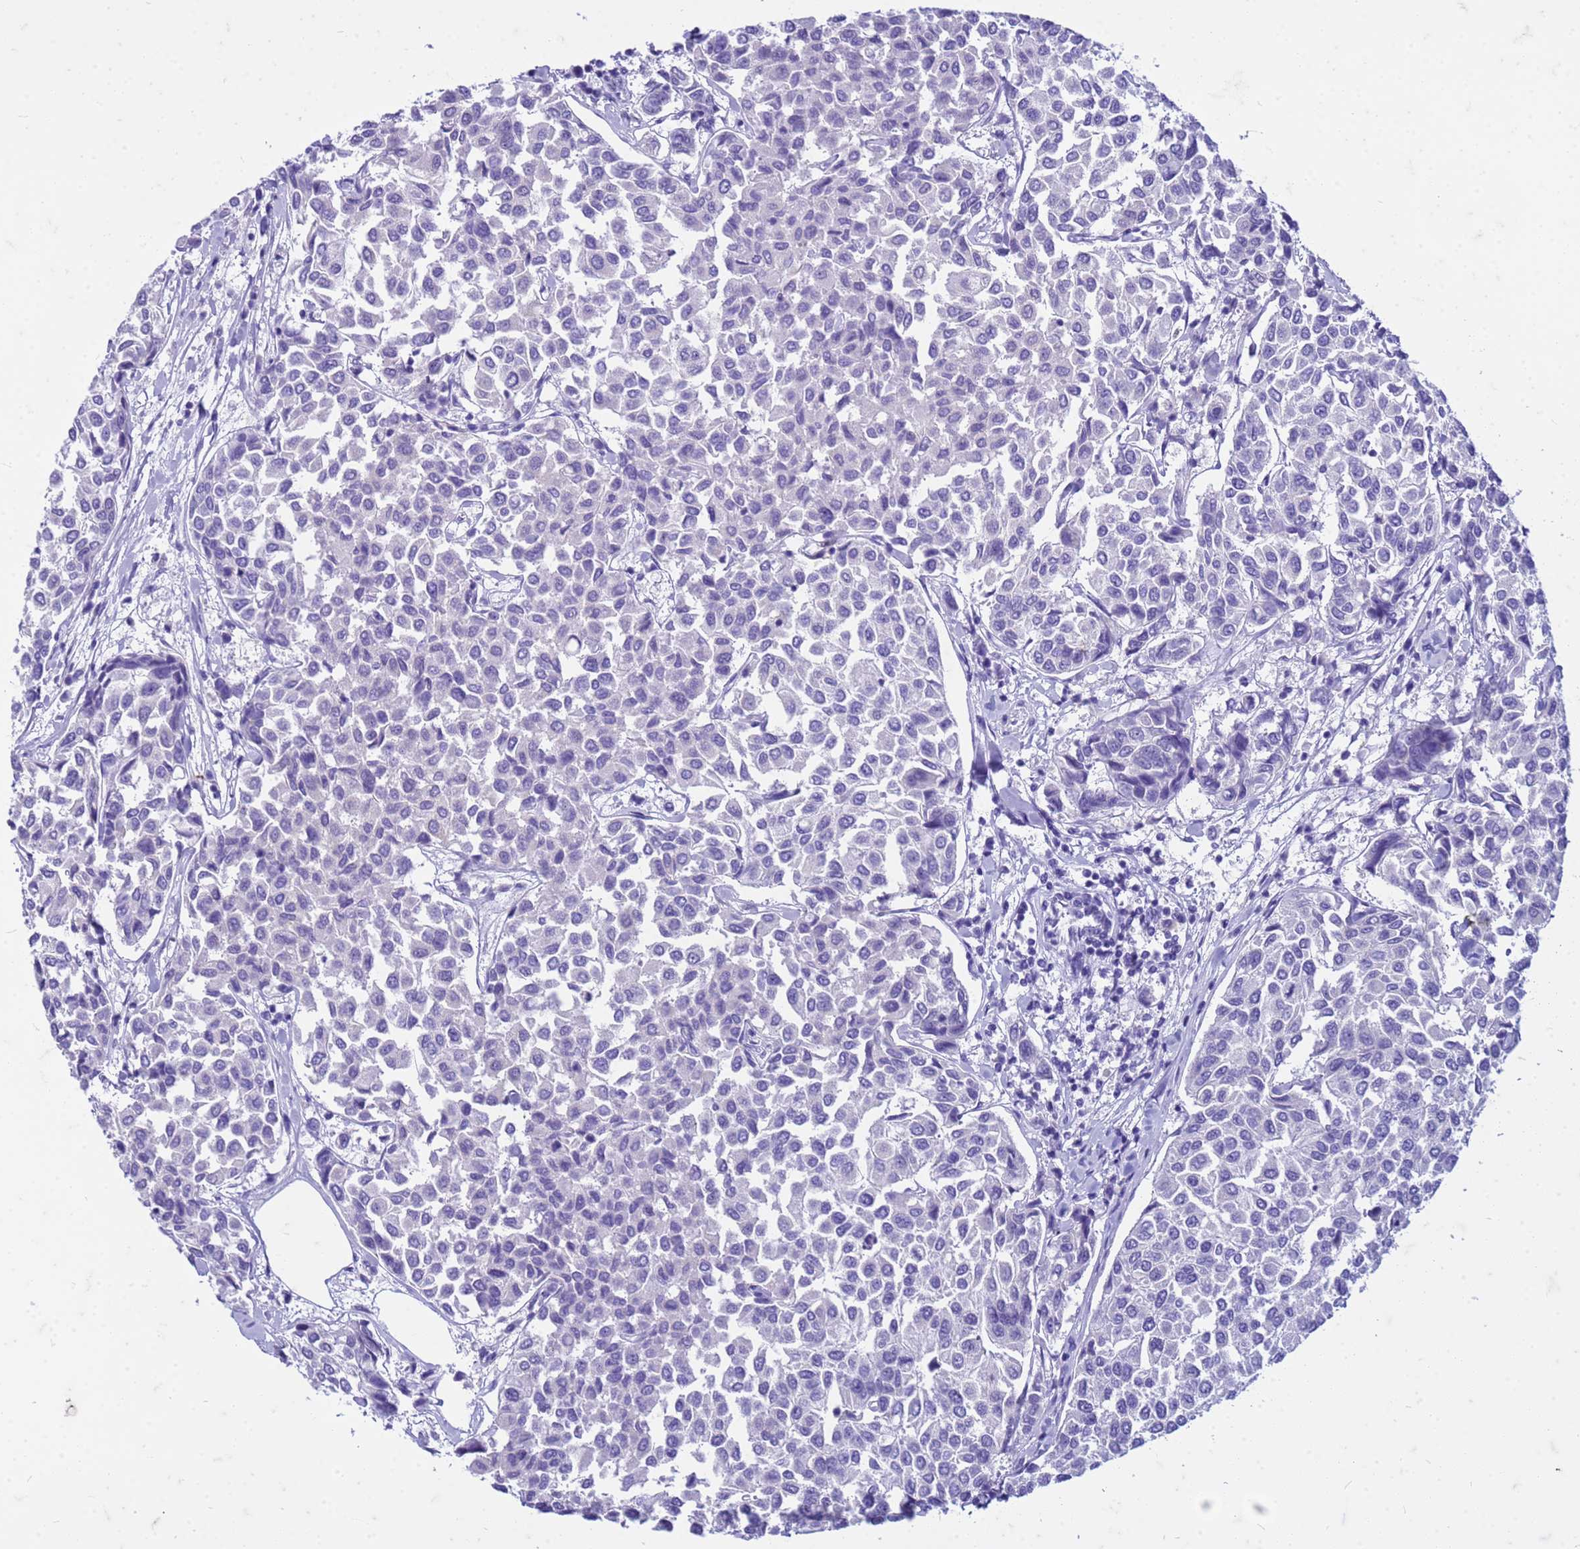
{"staining": {"intensity": "negative", "quantity": "none", "location": "none"}, "tissue": "breast cancer", "cell_type": "Tumor cells", "image_type": "cancer", "snomed": [{"axis": "morphology", "description": "Duct carcinoma"}, {"axis": "topography", "description": "Breast"}], "caption": "The micrograph exhibits no significant staining in tumor cells of breast cancer (invasive ductal carcinoma).", "gene": "CFAP100", "patient": {"sex": "female", "age": 55}}